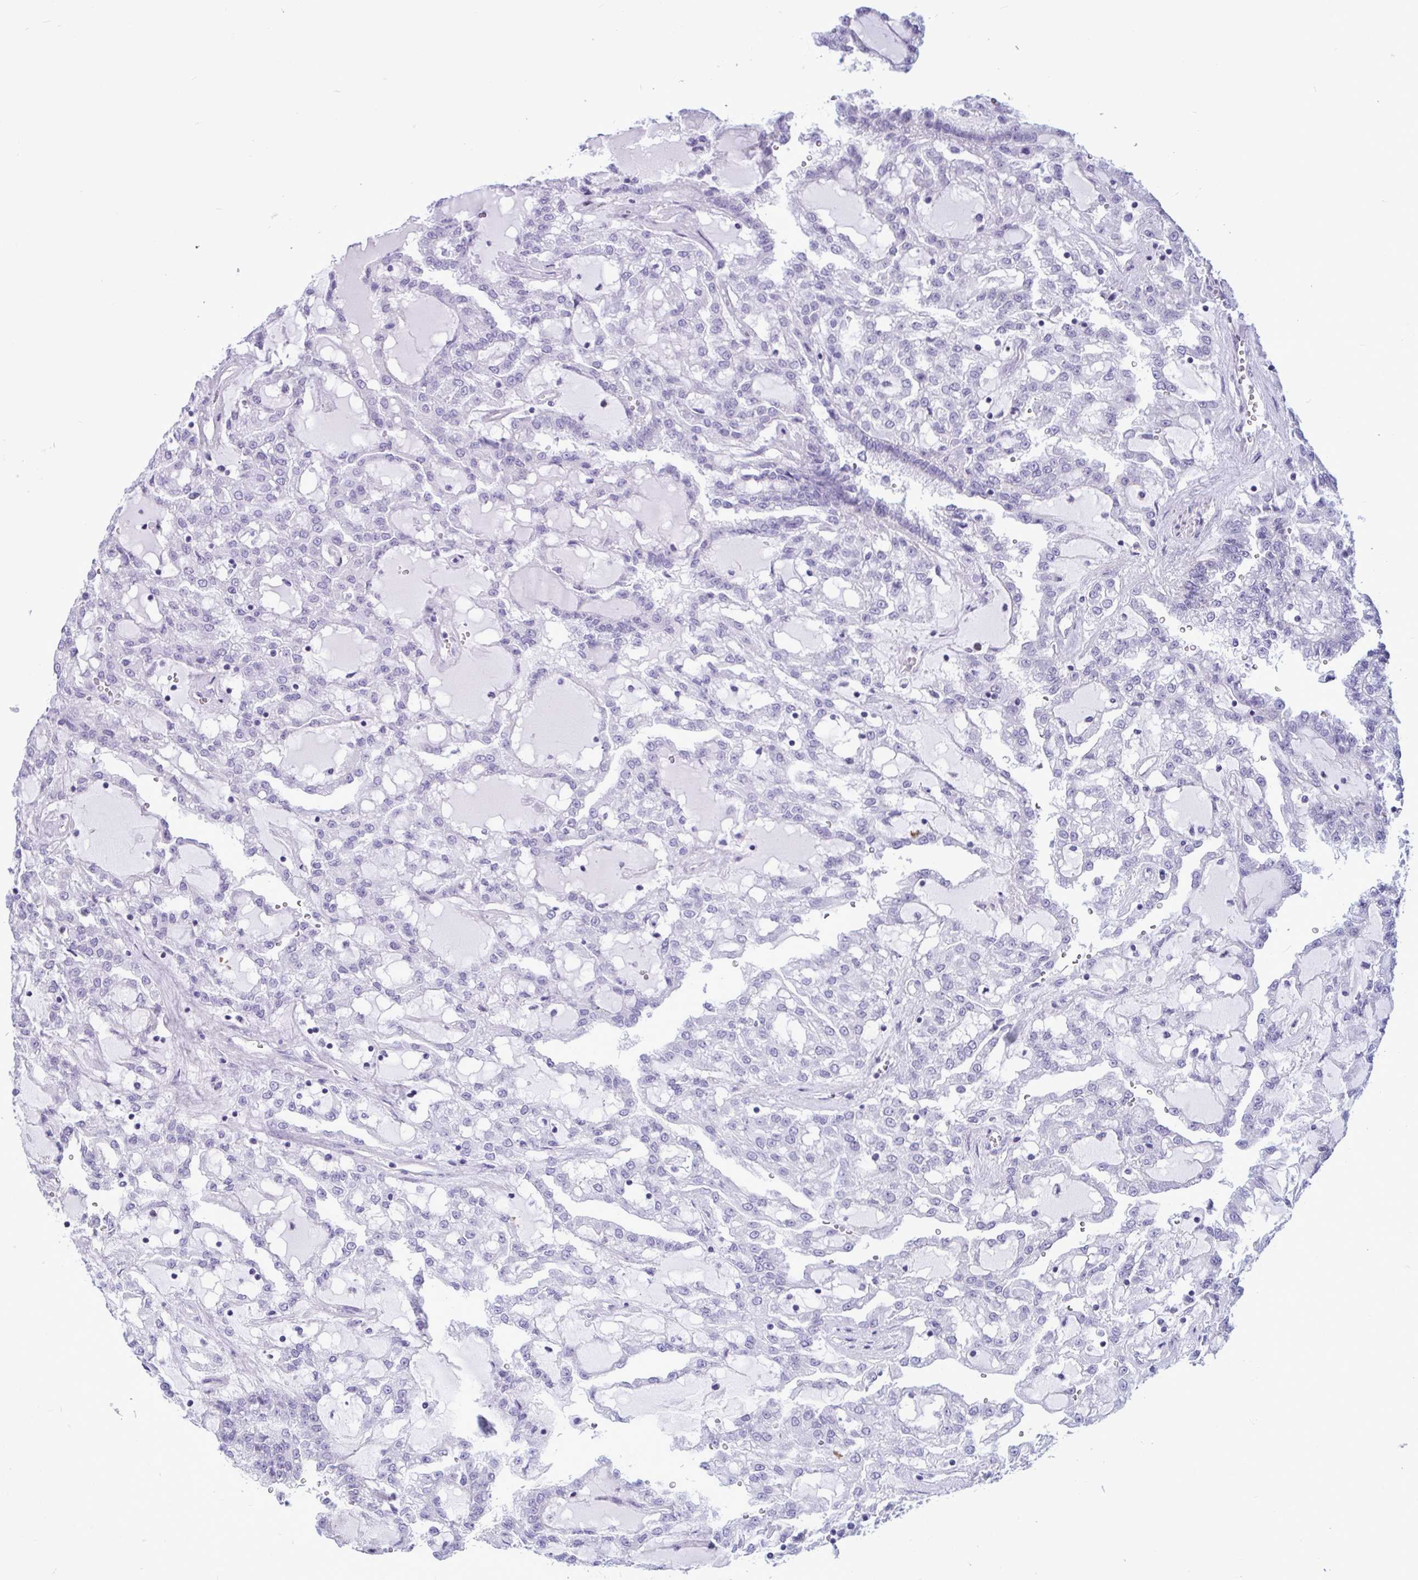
{"staining": {"intensity": "negative", "quantity": "none", "location": "none"}, "tissue": "renal cancer", "cell_type": "Tumor cells", "image_type": "cancer", "snomed": [{"axis": "morphology", "description": "Adenocarcinoma, NOS"}, {"axis": "topography", "description": "Kidney"}], "caption": "The immunohistochemistry (IHC) histopathology image has no significant expression in tumor cells of renal adenocarcinoma tissue. (DAB IHC visualized using brightfield microscopy, high magnification).", "gene": "MYH10", "patient": {"sex": "male", "age": 63}}